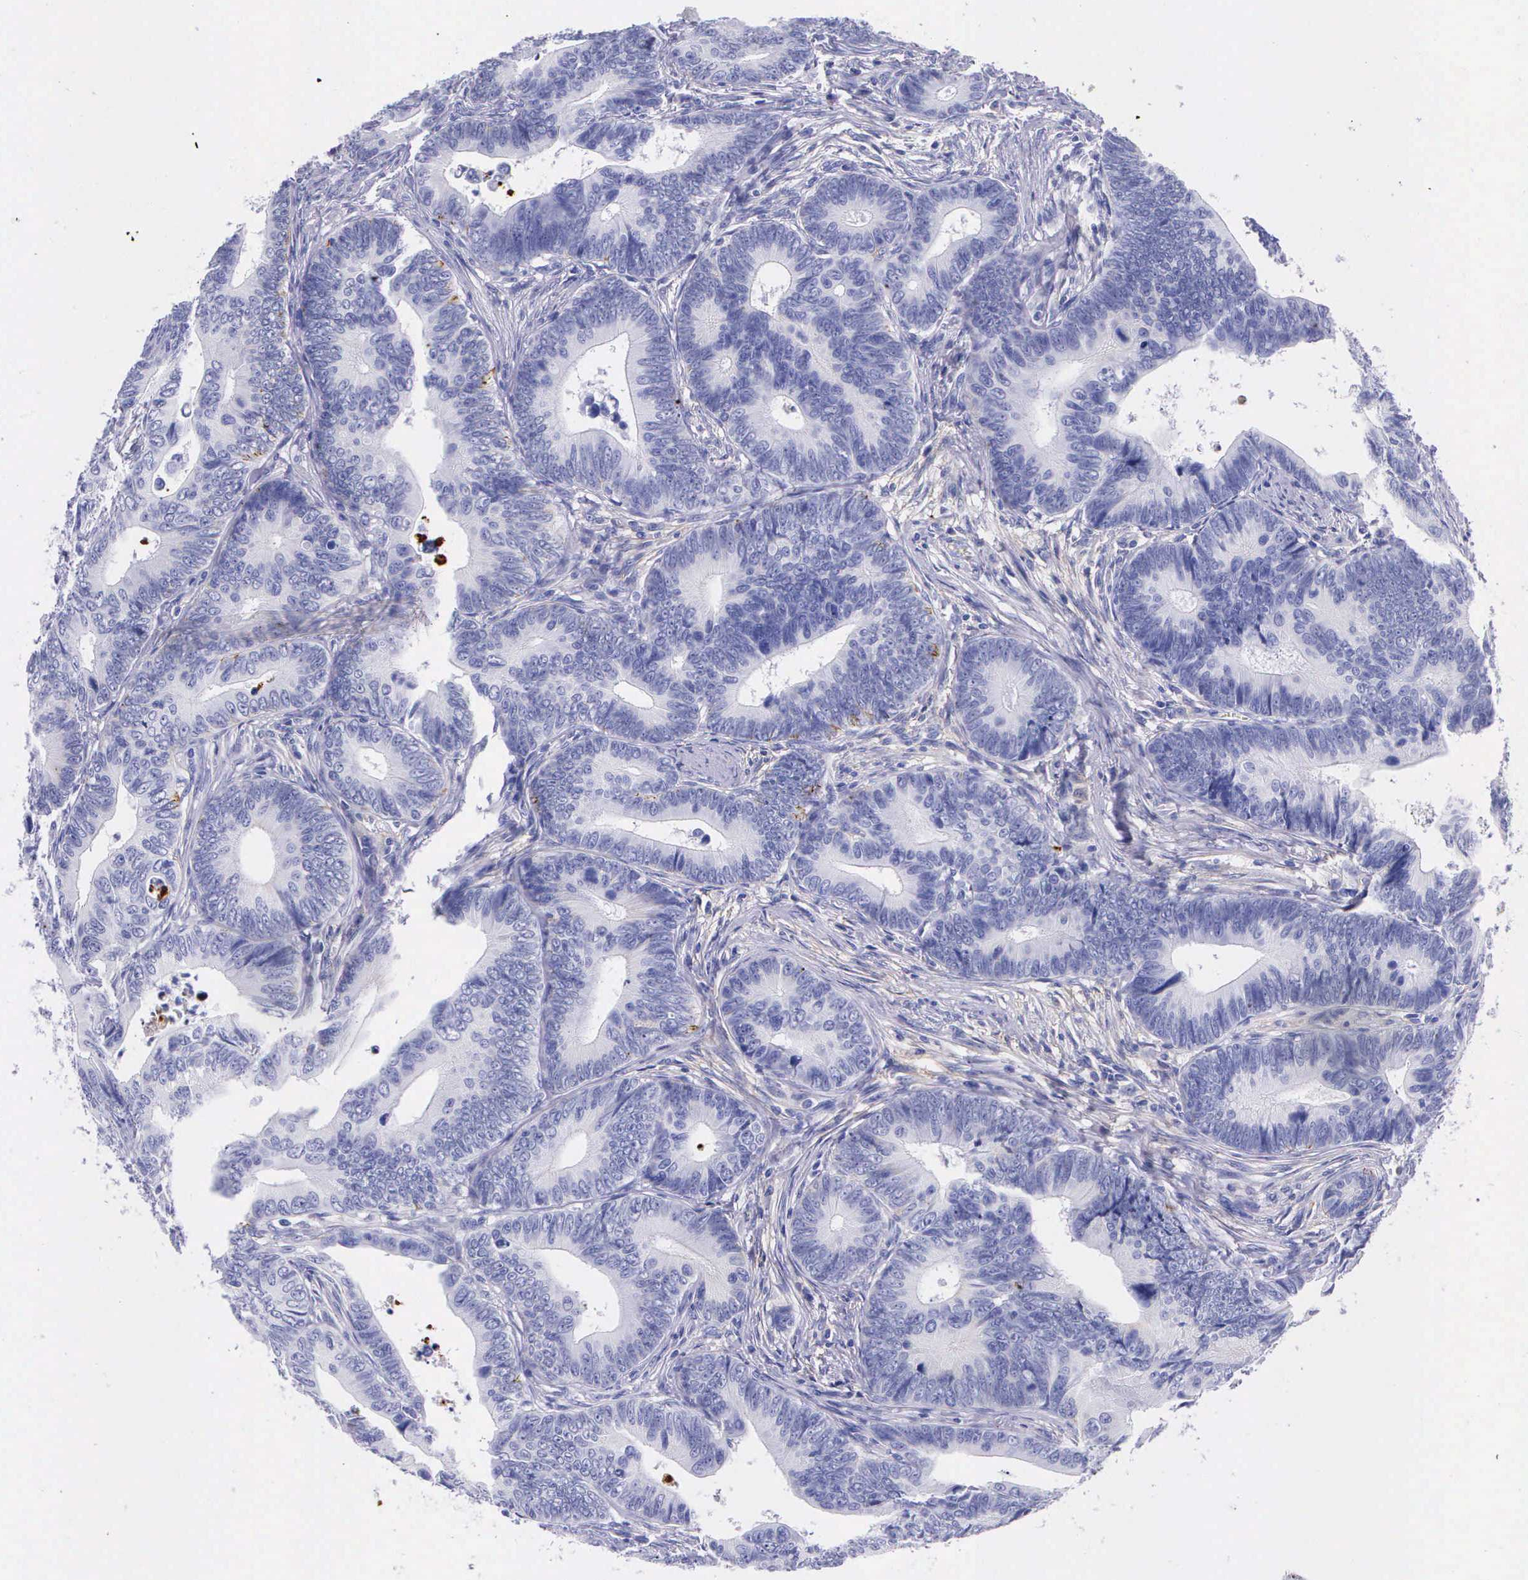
{"staining": {"intensity": "negative", "quantity": "none", "location": "none"}, "tissue": "colorectal cancer", "cell_type": "Tumor cells", "image_type": "cancer", "snomed": [{"axis": "morphology", "description": "Adenocarcinoma, NOS"}, {"axis": "topography", "description": "Colon"}], "caption": "Photomicrograph shows no protein expression in tumor cells of colorectal cancer tissue. (Brightfield microscopy of DAB immunohistochemistry (IHC) at high magnification).", "gene": "PLG", "patient": {"sex": "female", "age": 78}}